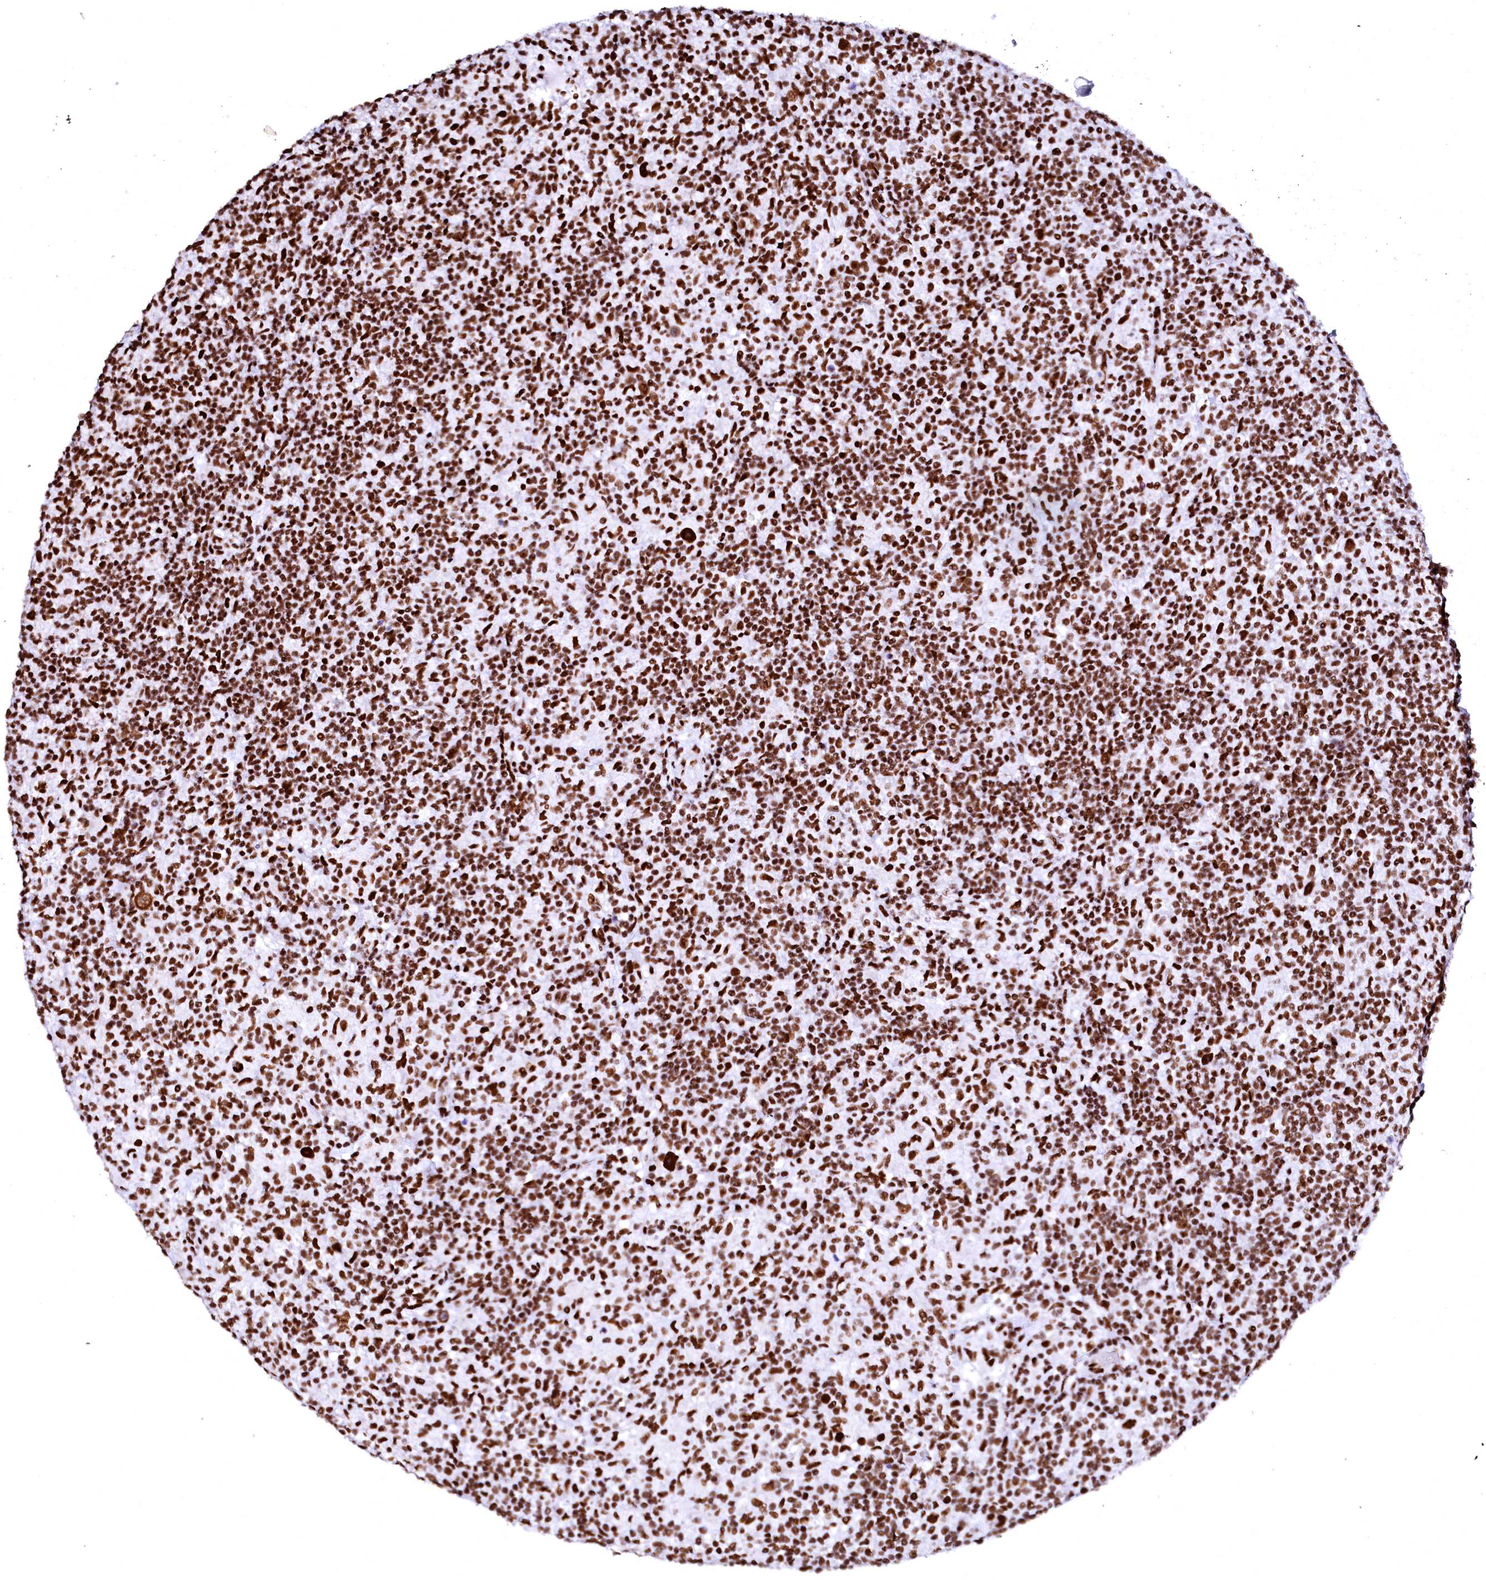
{"staining": {"intensity": "strong", "quantity": ">75%", "location": "nuclear"}, "tissue": "lymphoma", "cell_type": "Tumor cells", "image_type": "cancer", "snomed": [{"axis": "morphology", "description": "Hodgkin's disease, NOS"}, {"axis": "topography", "description": "Lymph node"}], "caption": "The photomicrograph displays staining of lymphoma, revealing strong nuclear protein expression (brown color) within tumor cells.", "gene": "CPSF6", "patient": {"sex": "male", "age": 70}}